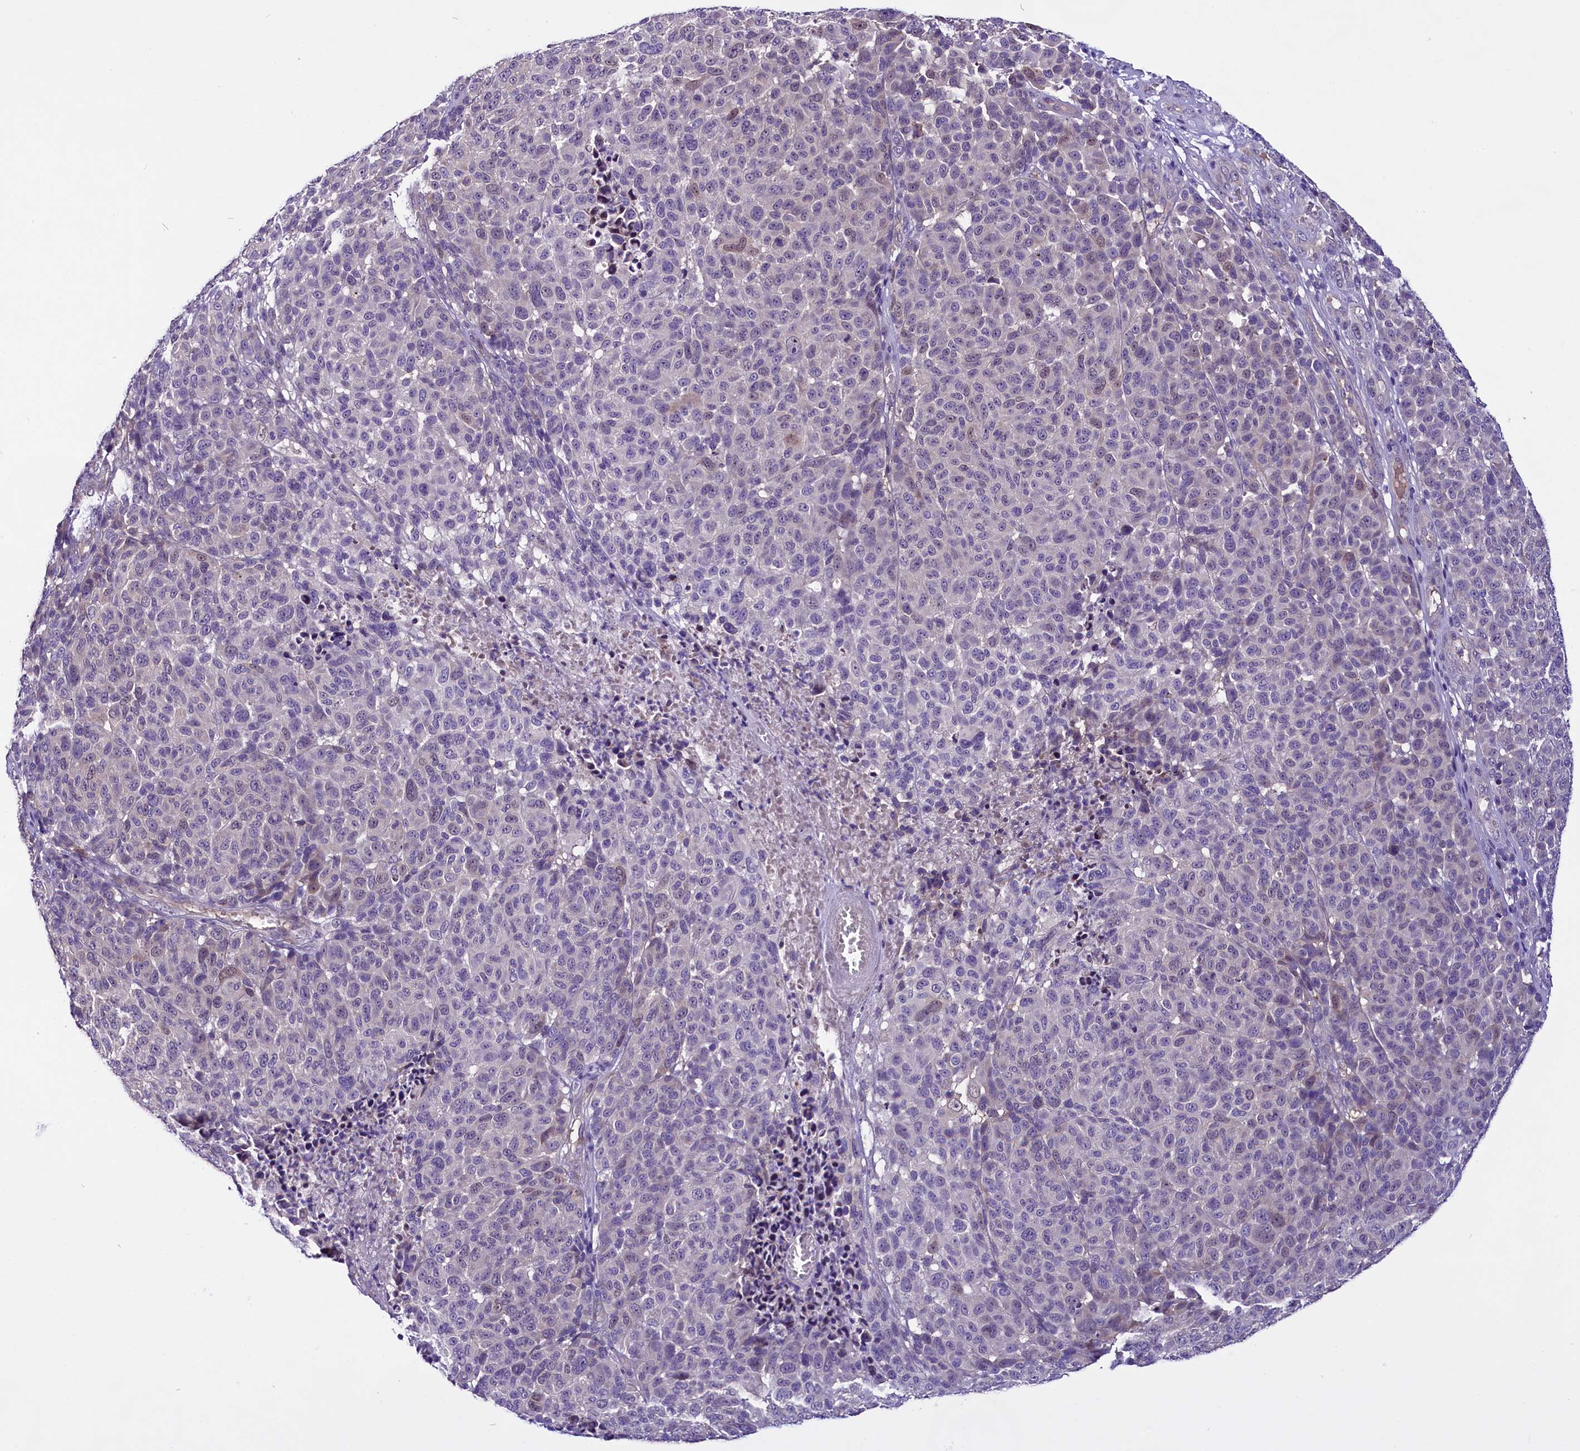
{"staining": {"intensity": "negative", "quantity": "none", "location": "none"}, "tissue": "melanoma", "cell_type": "Tumor cells", "image_type": "cancer", "snomed": [{"axis": "morphology", "description": "Malignant melanoma, NOS"}, {"axis": "topography", "description": "Skin"}], "caption": "This is an immunohistochemistry (IHC) photomicrograph of human malignant melanoma. There is no positivity in tumor cells.", "gene": "C9orf40", "patient": {"sex": "male", "age": 49}}